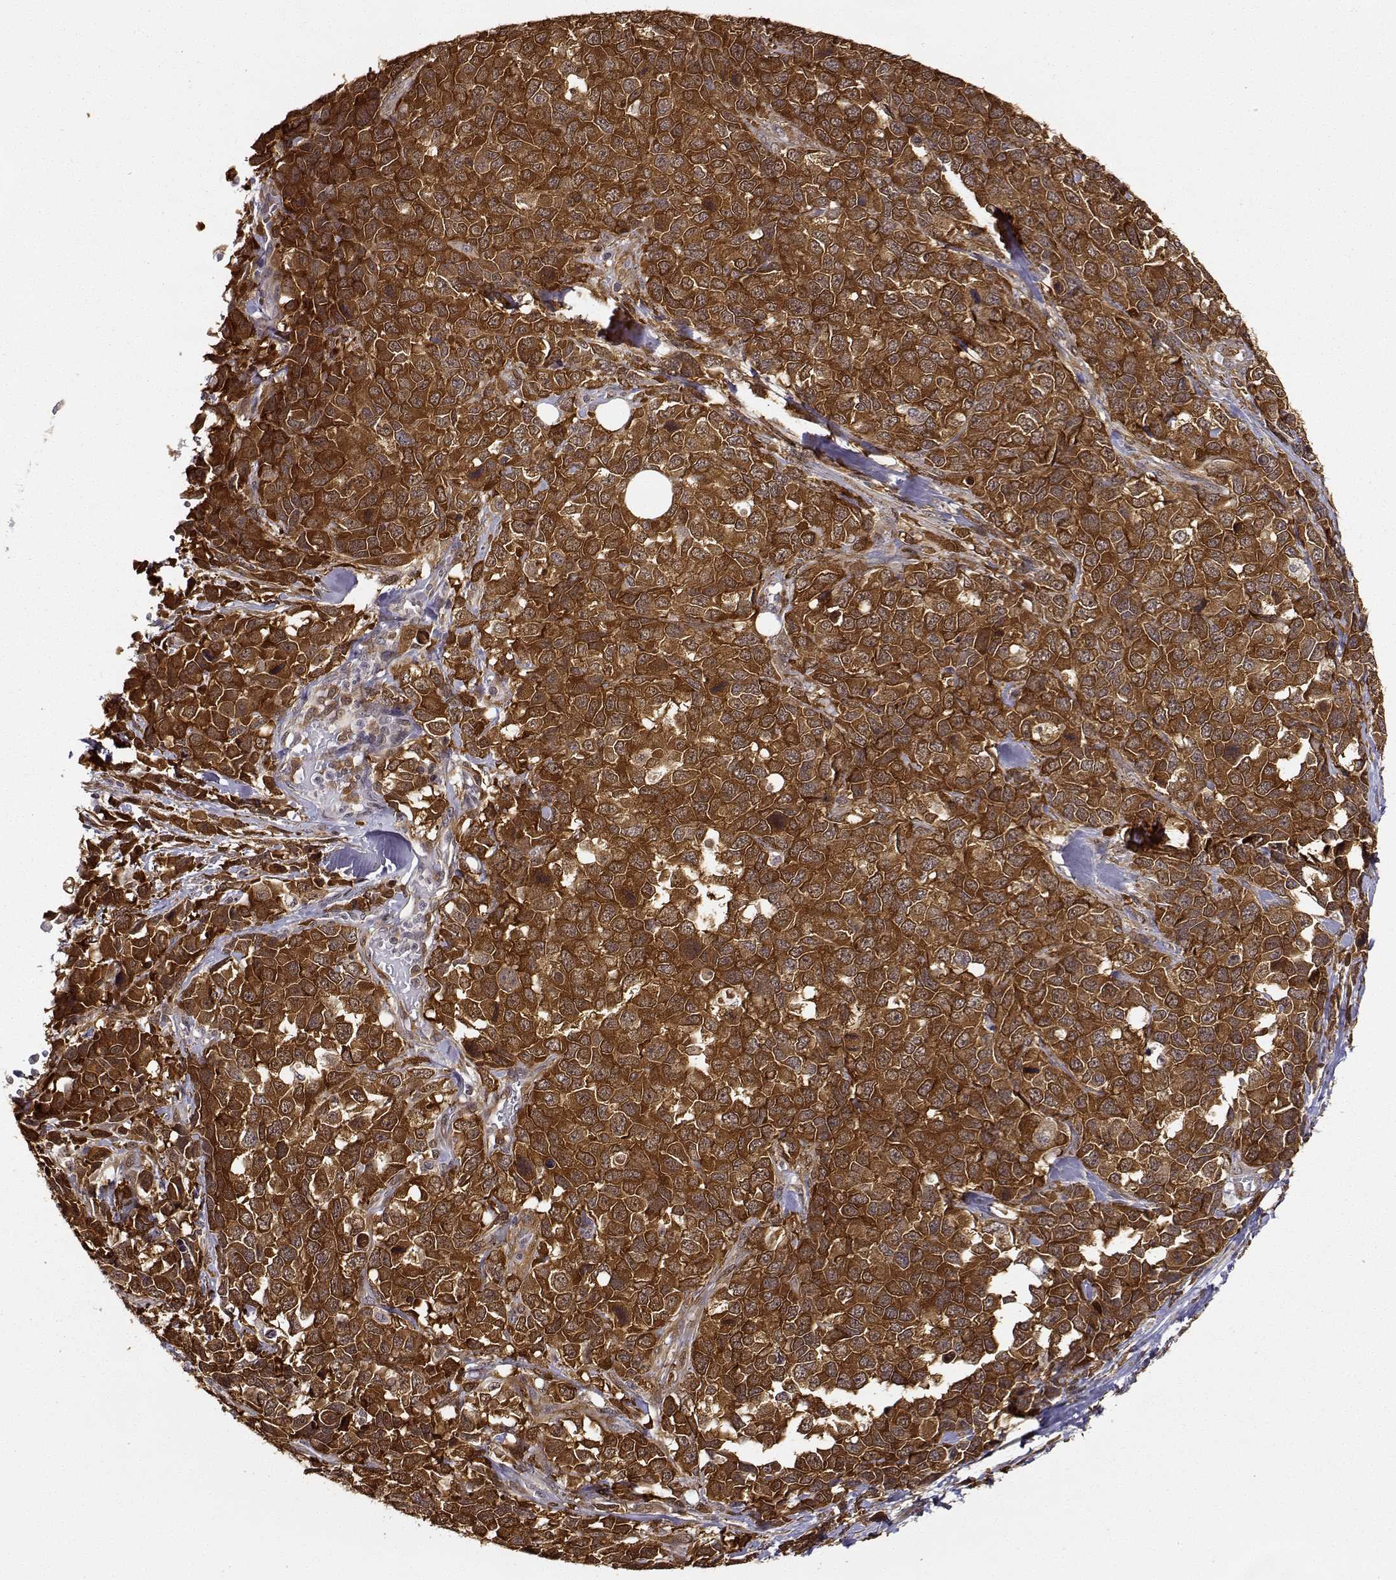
{"staining": {"intensity": "strong", "quantity": ">75%", "location": "cytoplasmic/membranous"}, "tissue": "melanoma", "cell_type": "Tumor cells", "image_type": "cancer", "snomed": [{"axis": "morphology", "description": "Malignant melanoma, Metastatic site"}, {"axis": "topography", "description": "Skin"}], "caption": "Malignant melanoma (metastatic site) stained with DAB (3,3'-diaminobenzidine) immunohistochemistry shows high levels of strong cytoplasmic/membranous positivity in approximately >75% of tumor cells. The protein is stained brown, and the nuclei are stained in blue (DAB IHC with brightfield microscopy, high magnification).", "gene": "PHGDH", "patient": {"sex": "male", "age": 84}}